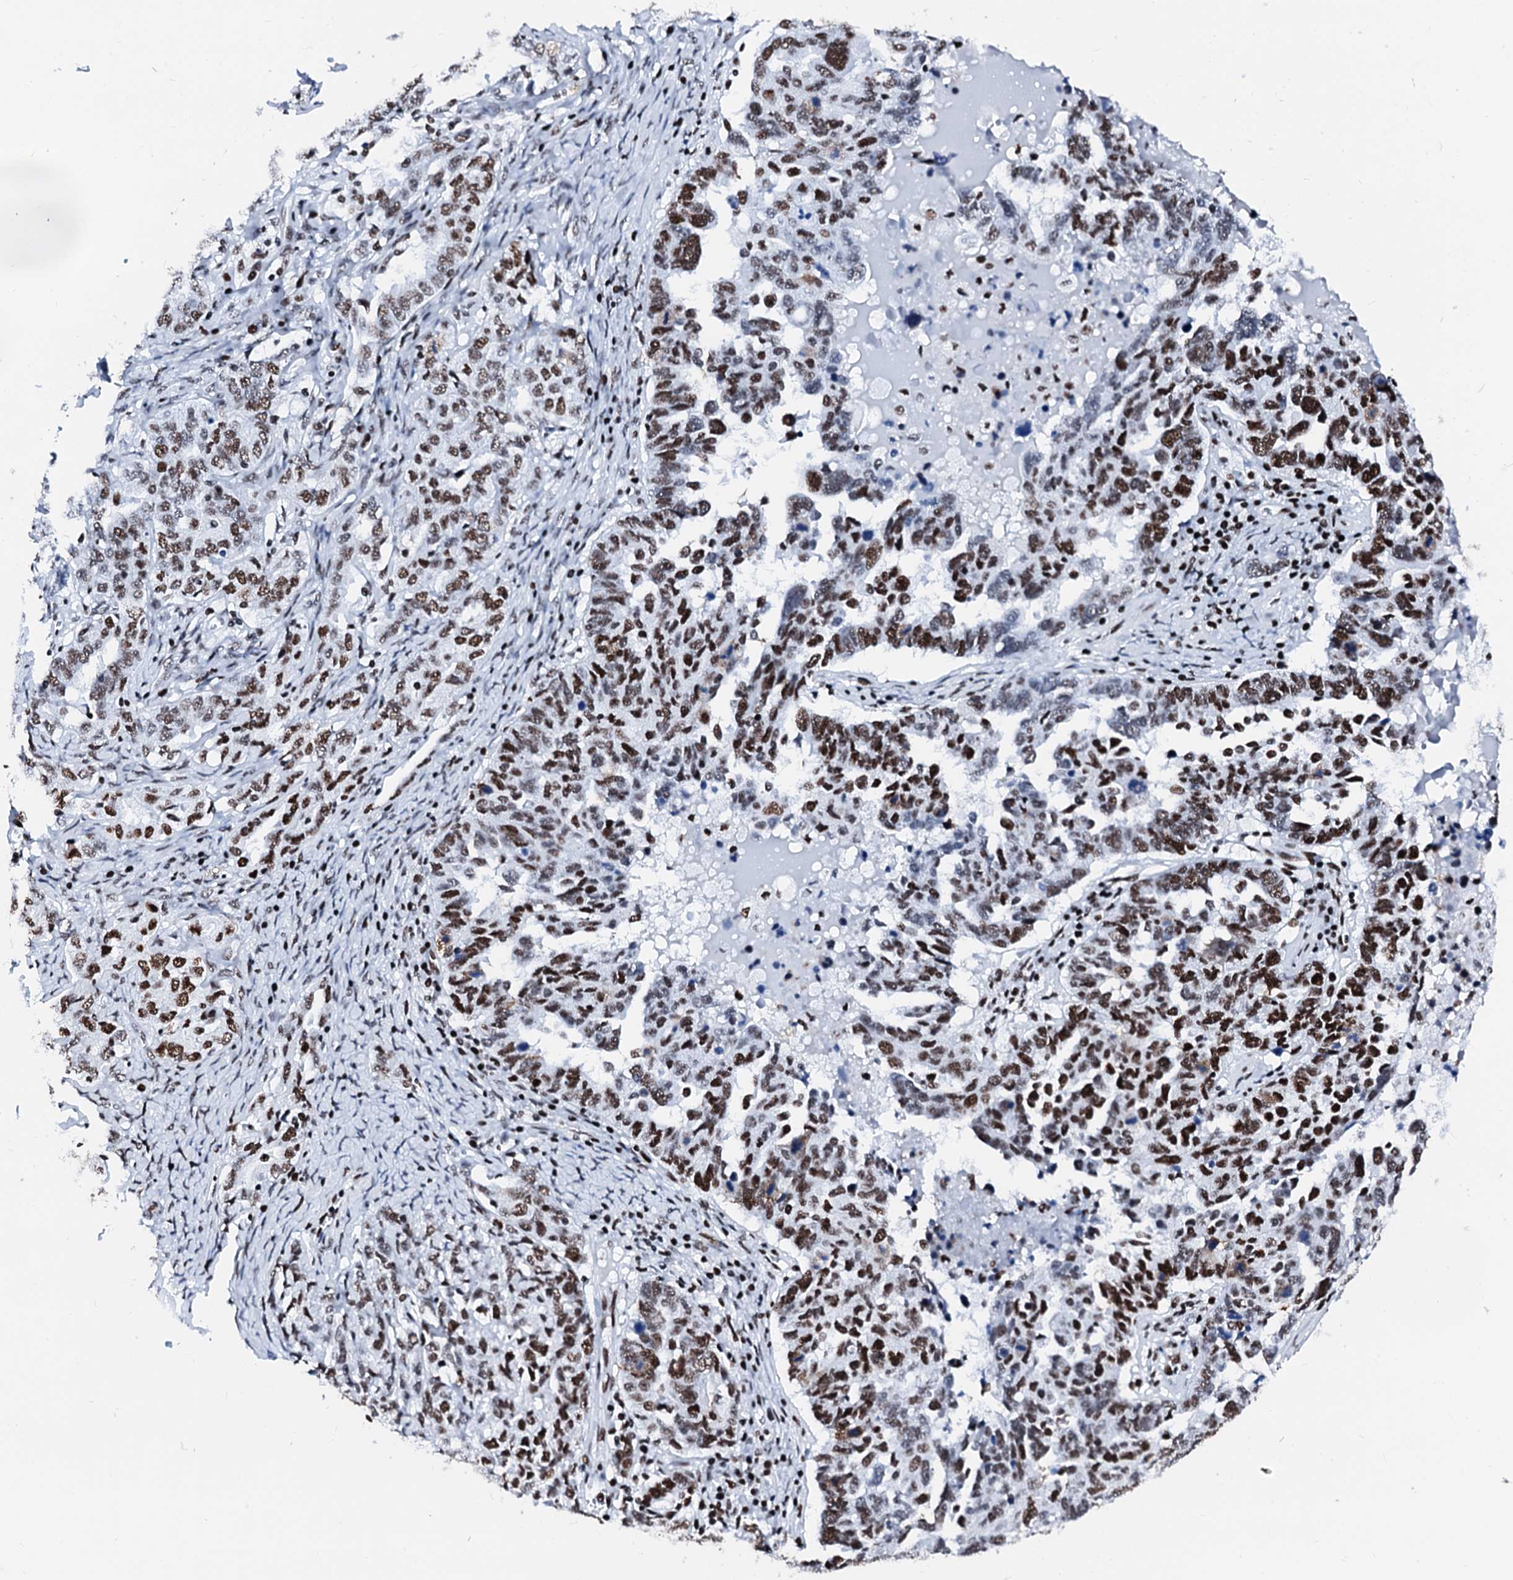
{"staining": {"intensity": "strong", "quantity": ">75%", "location": "nuclear"}, "tissue": "ovarian cancer", "cell_type": "Tumor cells", "image_type": "cancer", "snomed": [{"axis": "morphology", "description": "Carcinoma, endometroid"}, {"axis": "topography", "description": "Ovary"}], "caption": "Brown immunohistochemical staining in ovarian cancer (endometroid carcinoma) shows strong nuclear expression in approximately >75% of tumor cells.", "gene": "RALY", "patient": {"sex": "female", "age": 62}}